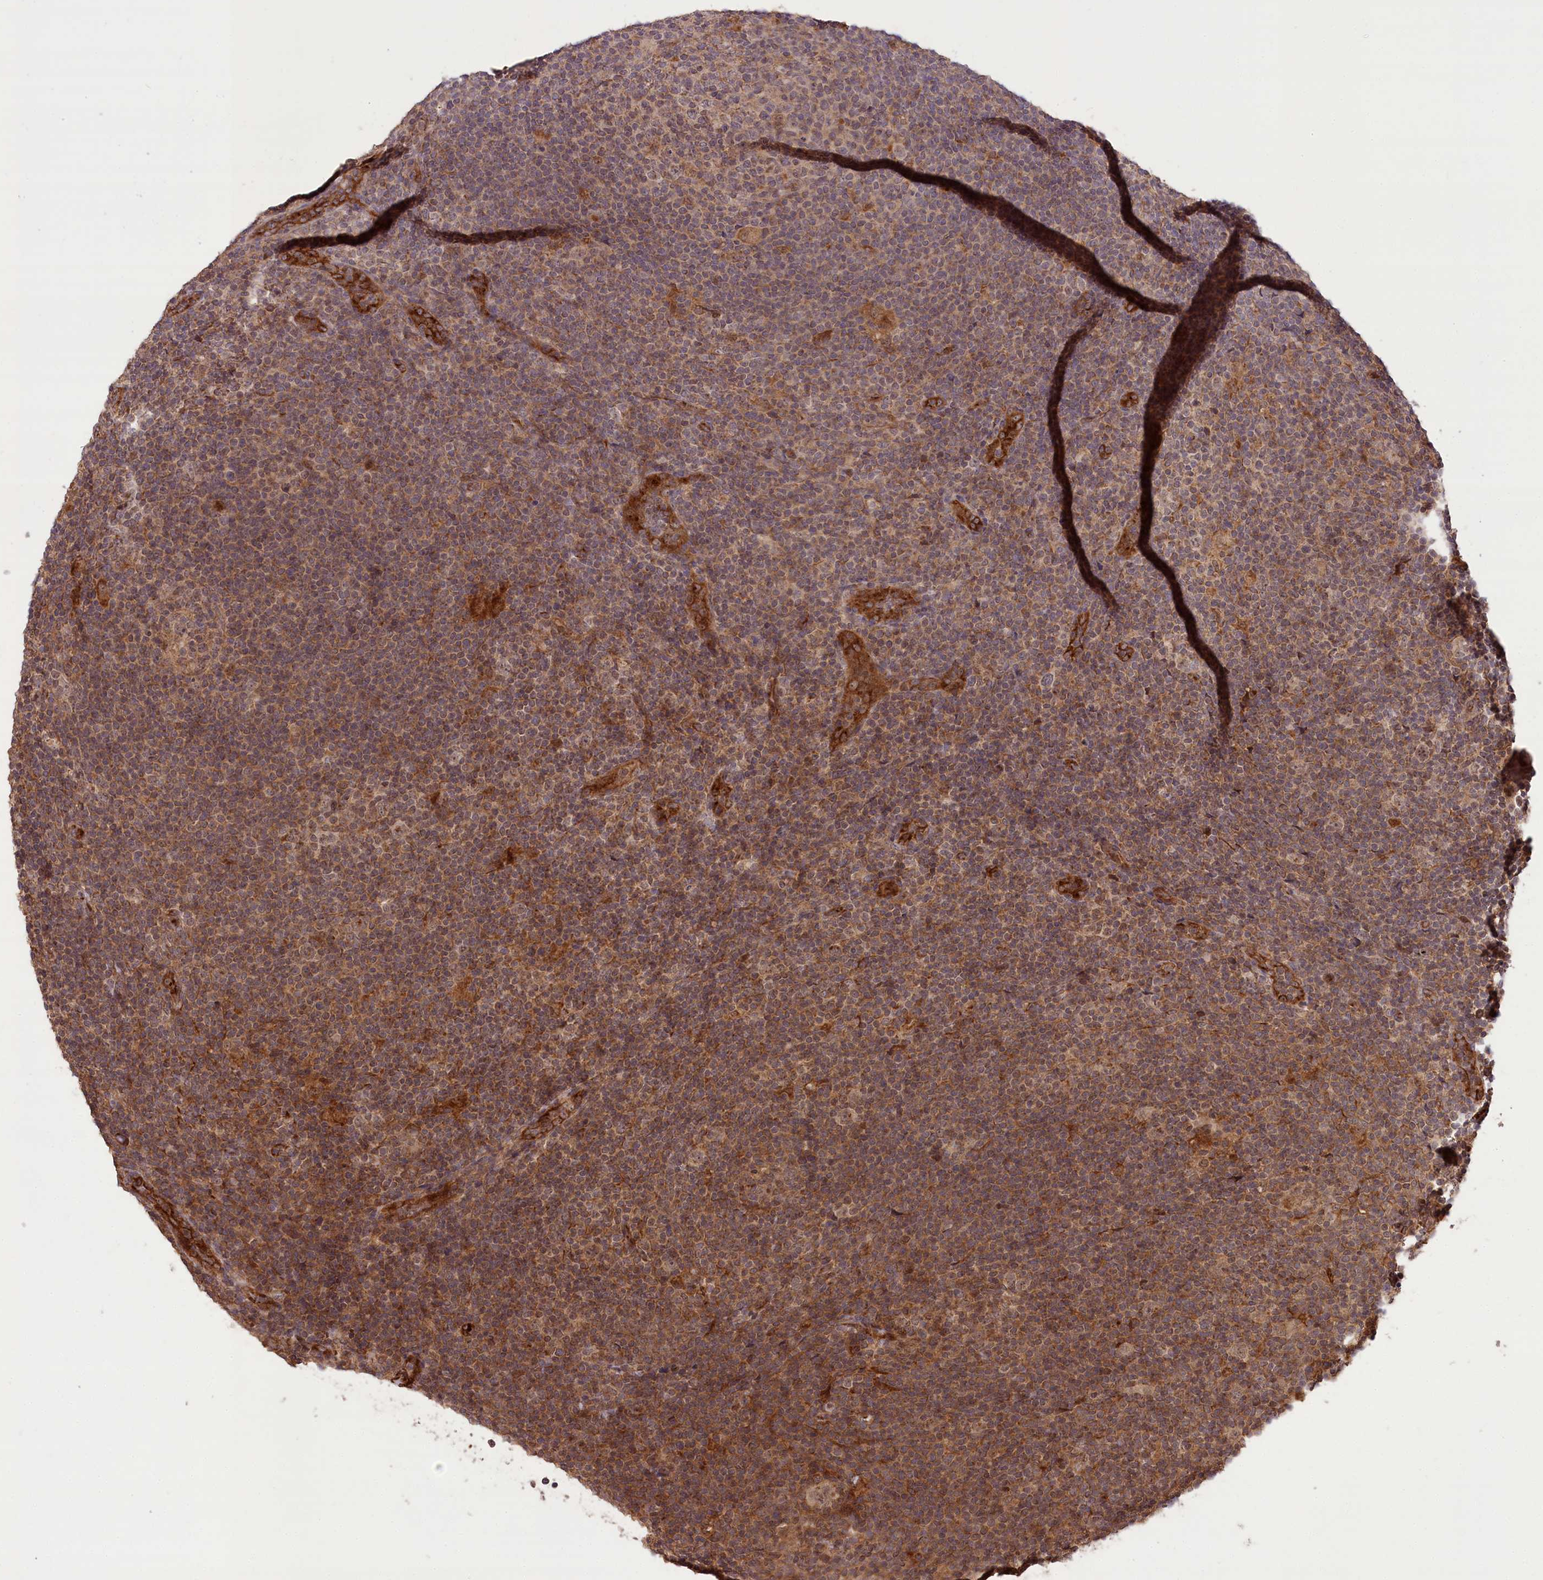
{"staining": {"intensity": "weak", "quantity": ">75%", "location": "cytoplasmic/membranous"}, "tissue": "lymphoma", "cell_type": "Tumor cells", "image_type": "cancer", "snomed": [{"axis": "morphology", "description": "Hodgkin's disease, NOS"}, {"axis": "topography", "description": "Lymph node"}], "caption": "Immunohistochemical staining of Hodgkin's disease reveals low levels of weak cytoplasmic/membranous protein positivity in approximately >75% of tumor cells.", "gene": "CARD19", "patient": {"sex": "female", "age": 57}}